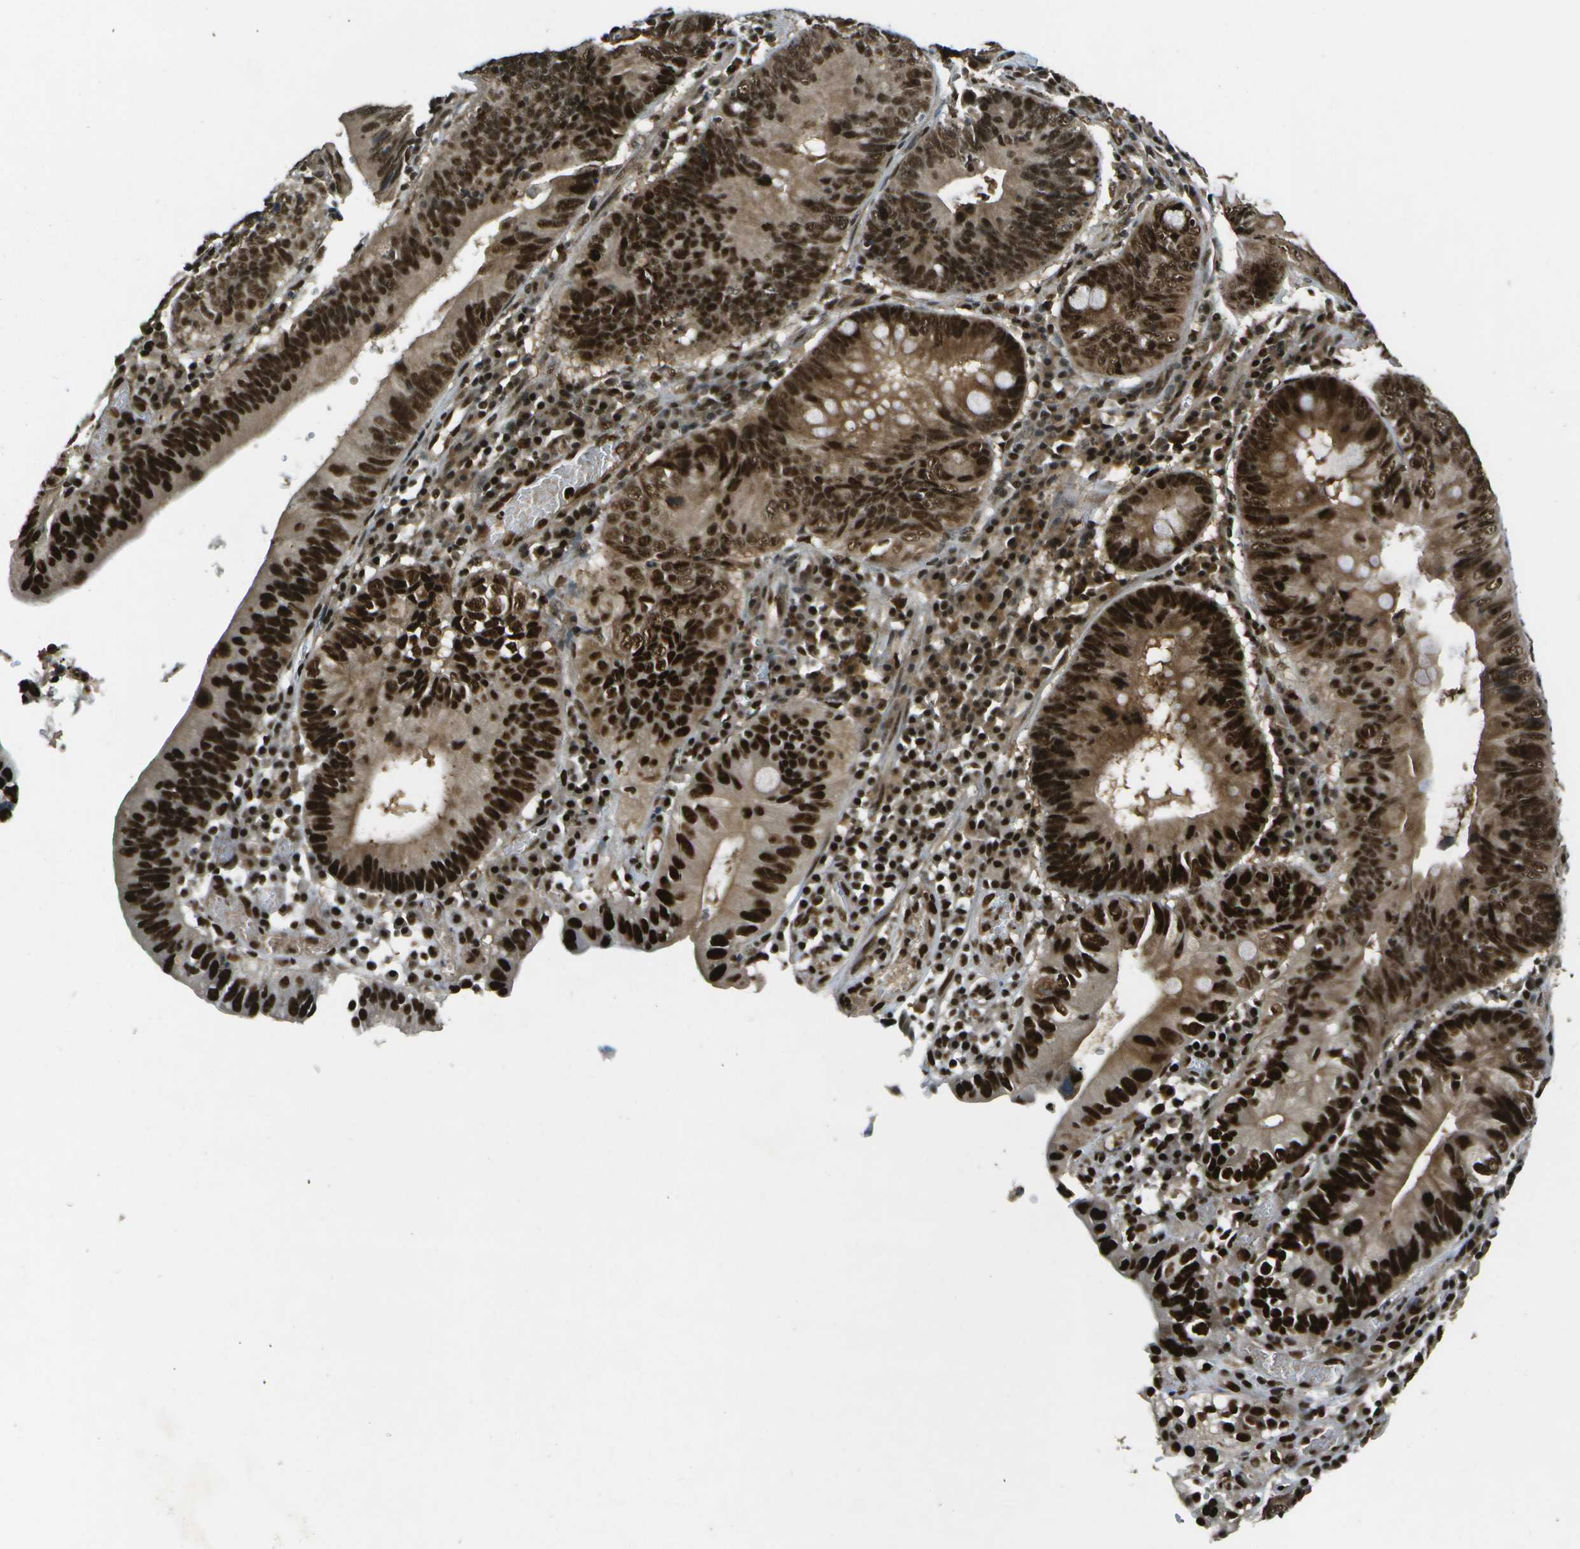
{"staining": {"intensity": "strong", "quantity": ">75%", "location": "cytoplasmic/membranous,nuclear"}, "tissue": "stomach cancer", "cell_type": "Tumor cells", "image_type": "cancer", "snomed": [{"axis": "morphology", "description": "Adenocarcinoma, NOS"}, {"axis": "topography", "description": "Stomach"}], "caption": "IHC of human stomach cancer (adenocarcinoma) displays high levels of strong cytoplasmic/membranous and nuclear positivity in about >75% of tumor cells.", "gene": "GANC", "patient": {"sex": "male", "age": 59}}